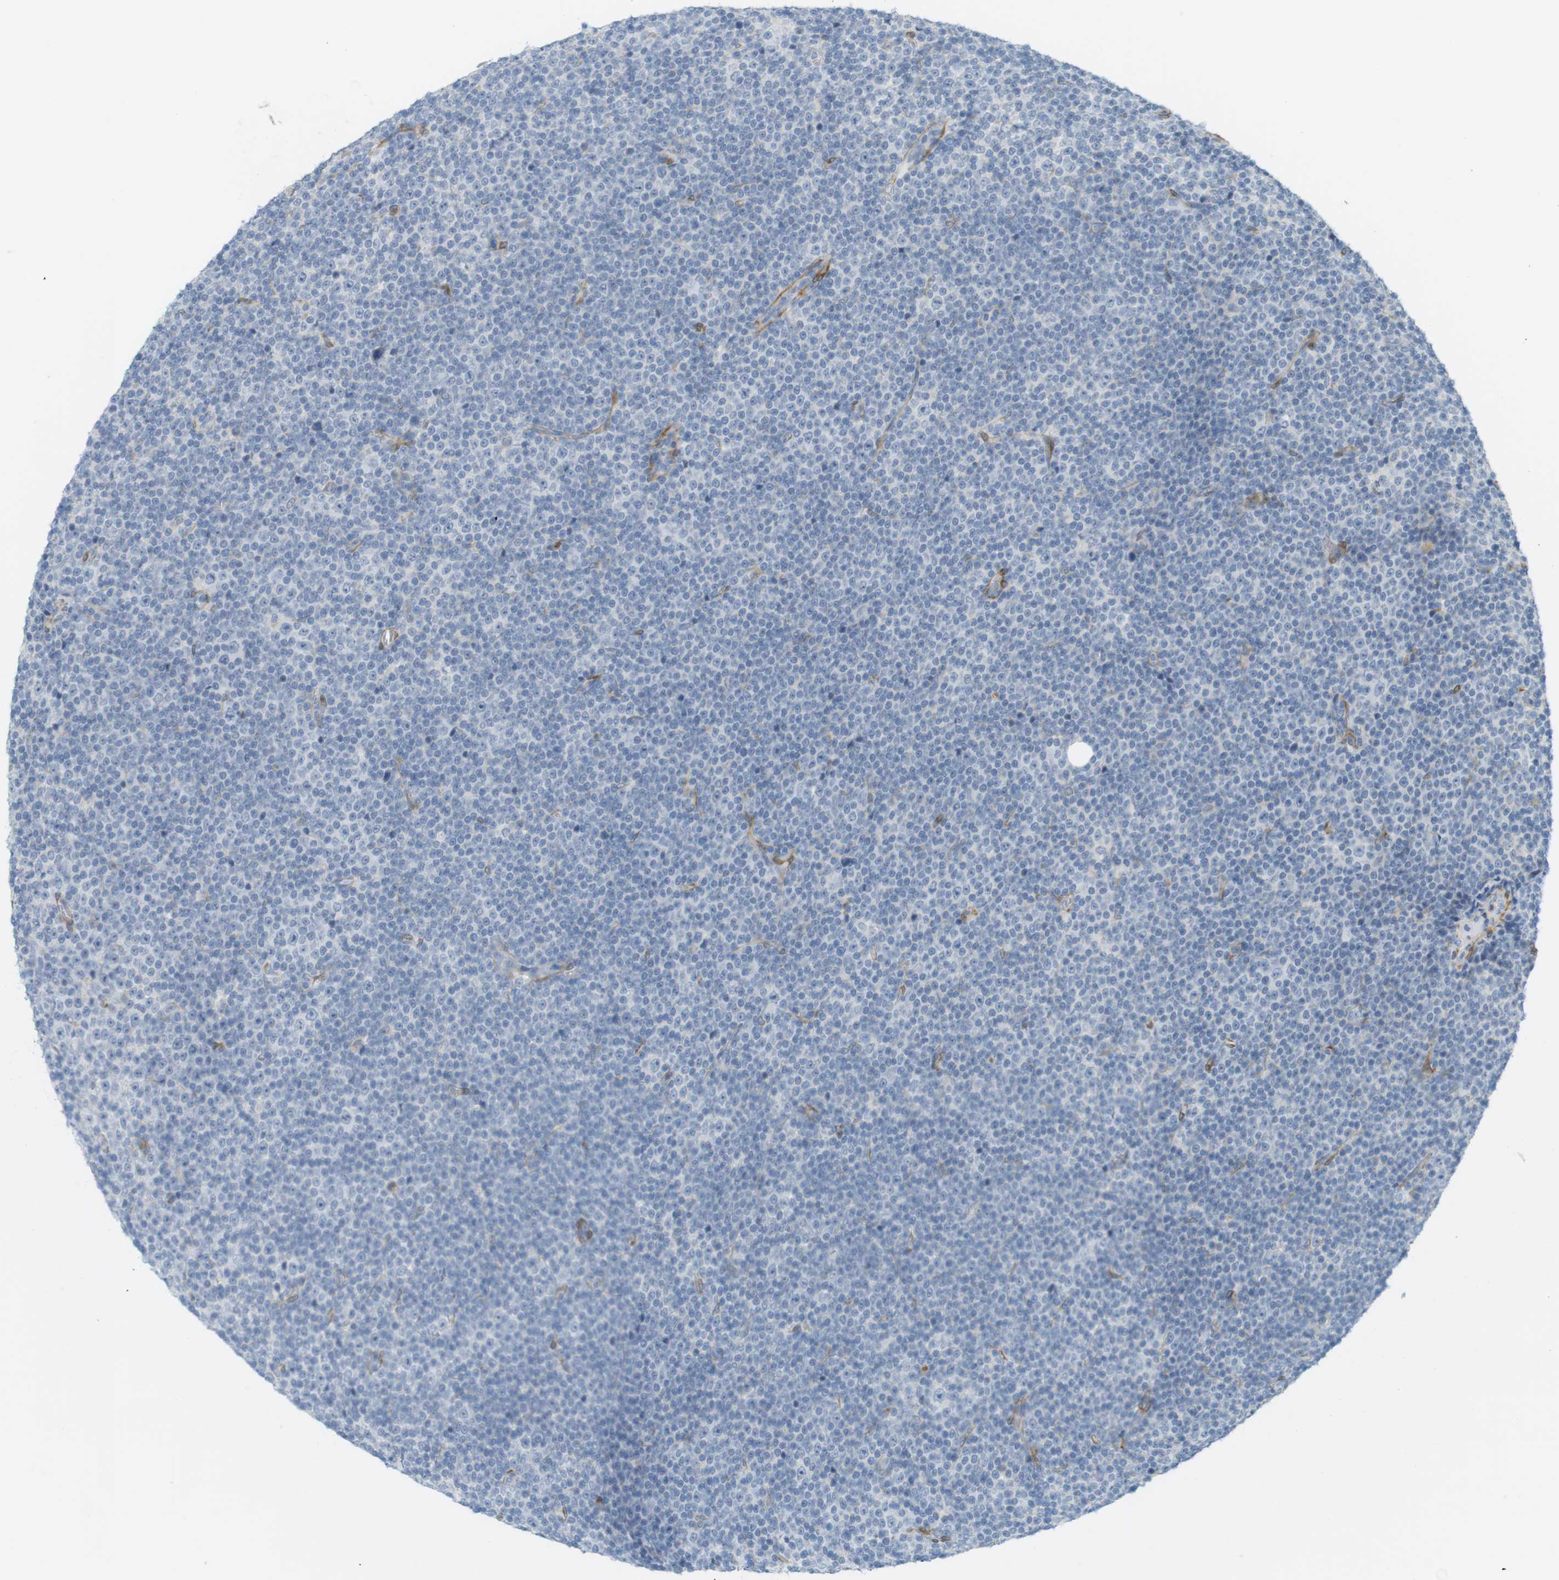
{"staining": {"intensity": "negative", "quantity": "none", "location": "none"}, "tissue": "lymphoma", "cell_type": "Tumor cells", "image_type": "cancer", "snomed": [{"axis": "morphology", "description": "Malignant lymphoma, non-Hodgkin's type, Low grade"}, {"axis": "topography", "description": "Lymph node"}], "caption": "Protein analysis of lymphoma displays no significant expression in tumor cells.", "gene": "PDE3A", "patient": {"sex": "female", "age": 67}}